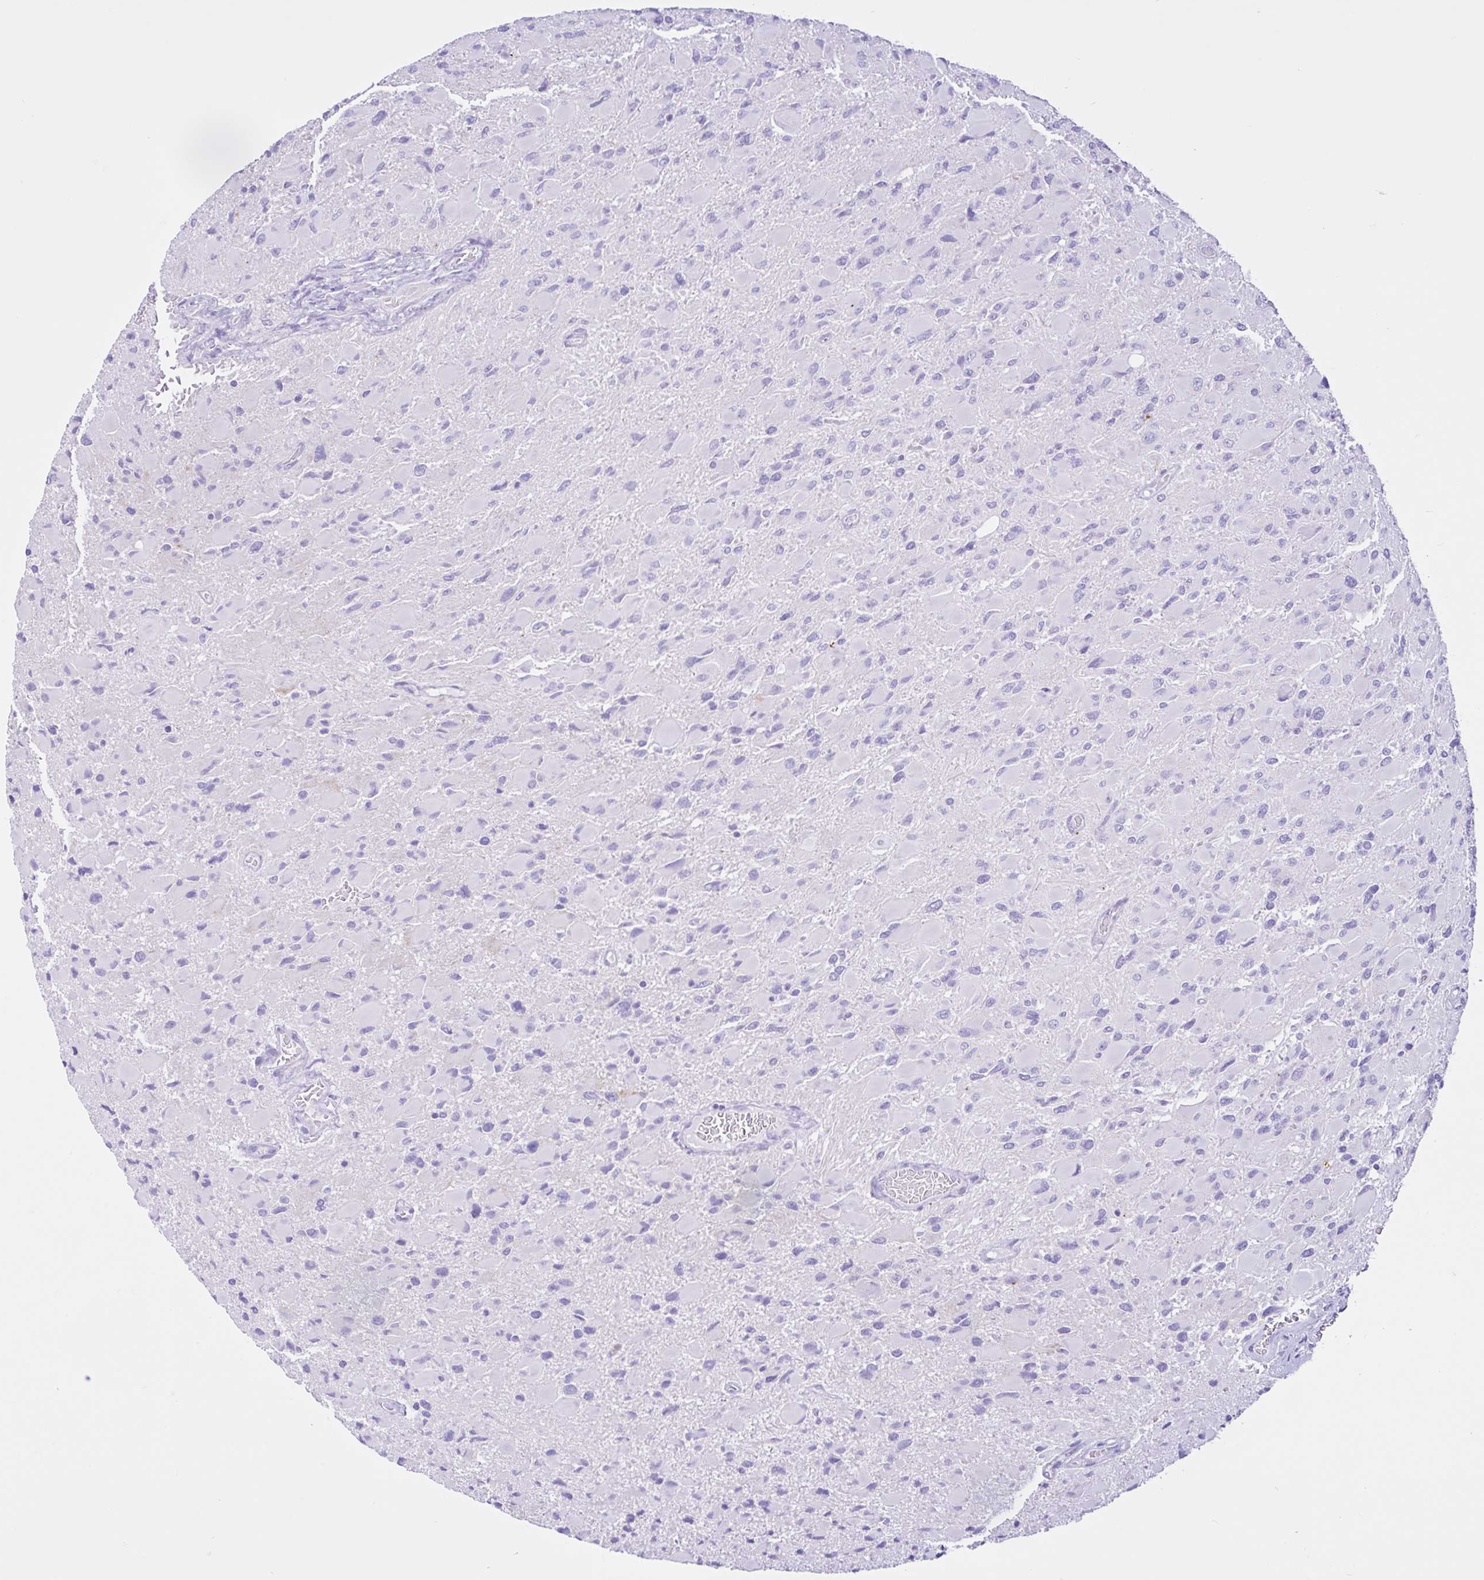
{"staining": {"intensity": "negative", "quantity": "none", "location": "none"}, "tissue": "glioma", "cell_type": "Tumor cells", "image_type": "cancer", "snomed": [{"axis": "morphology", "description": "Glioma, malignant, High grade"}, {"axis": "topography", "description": "Cerebral cortex"}], "caption": "Histopathology image shows no significant protein expression in tumor cells of malignant glioma (high-grade).", "gene": "CYP19A1", "patient": {"sex": "female", "age": 36}}